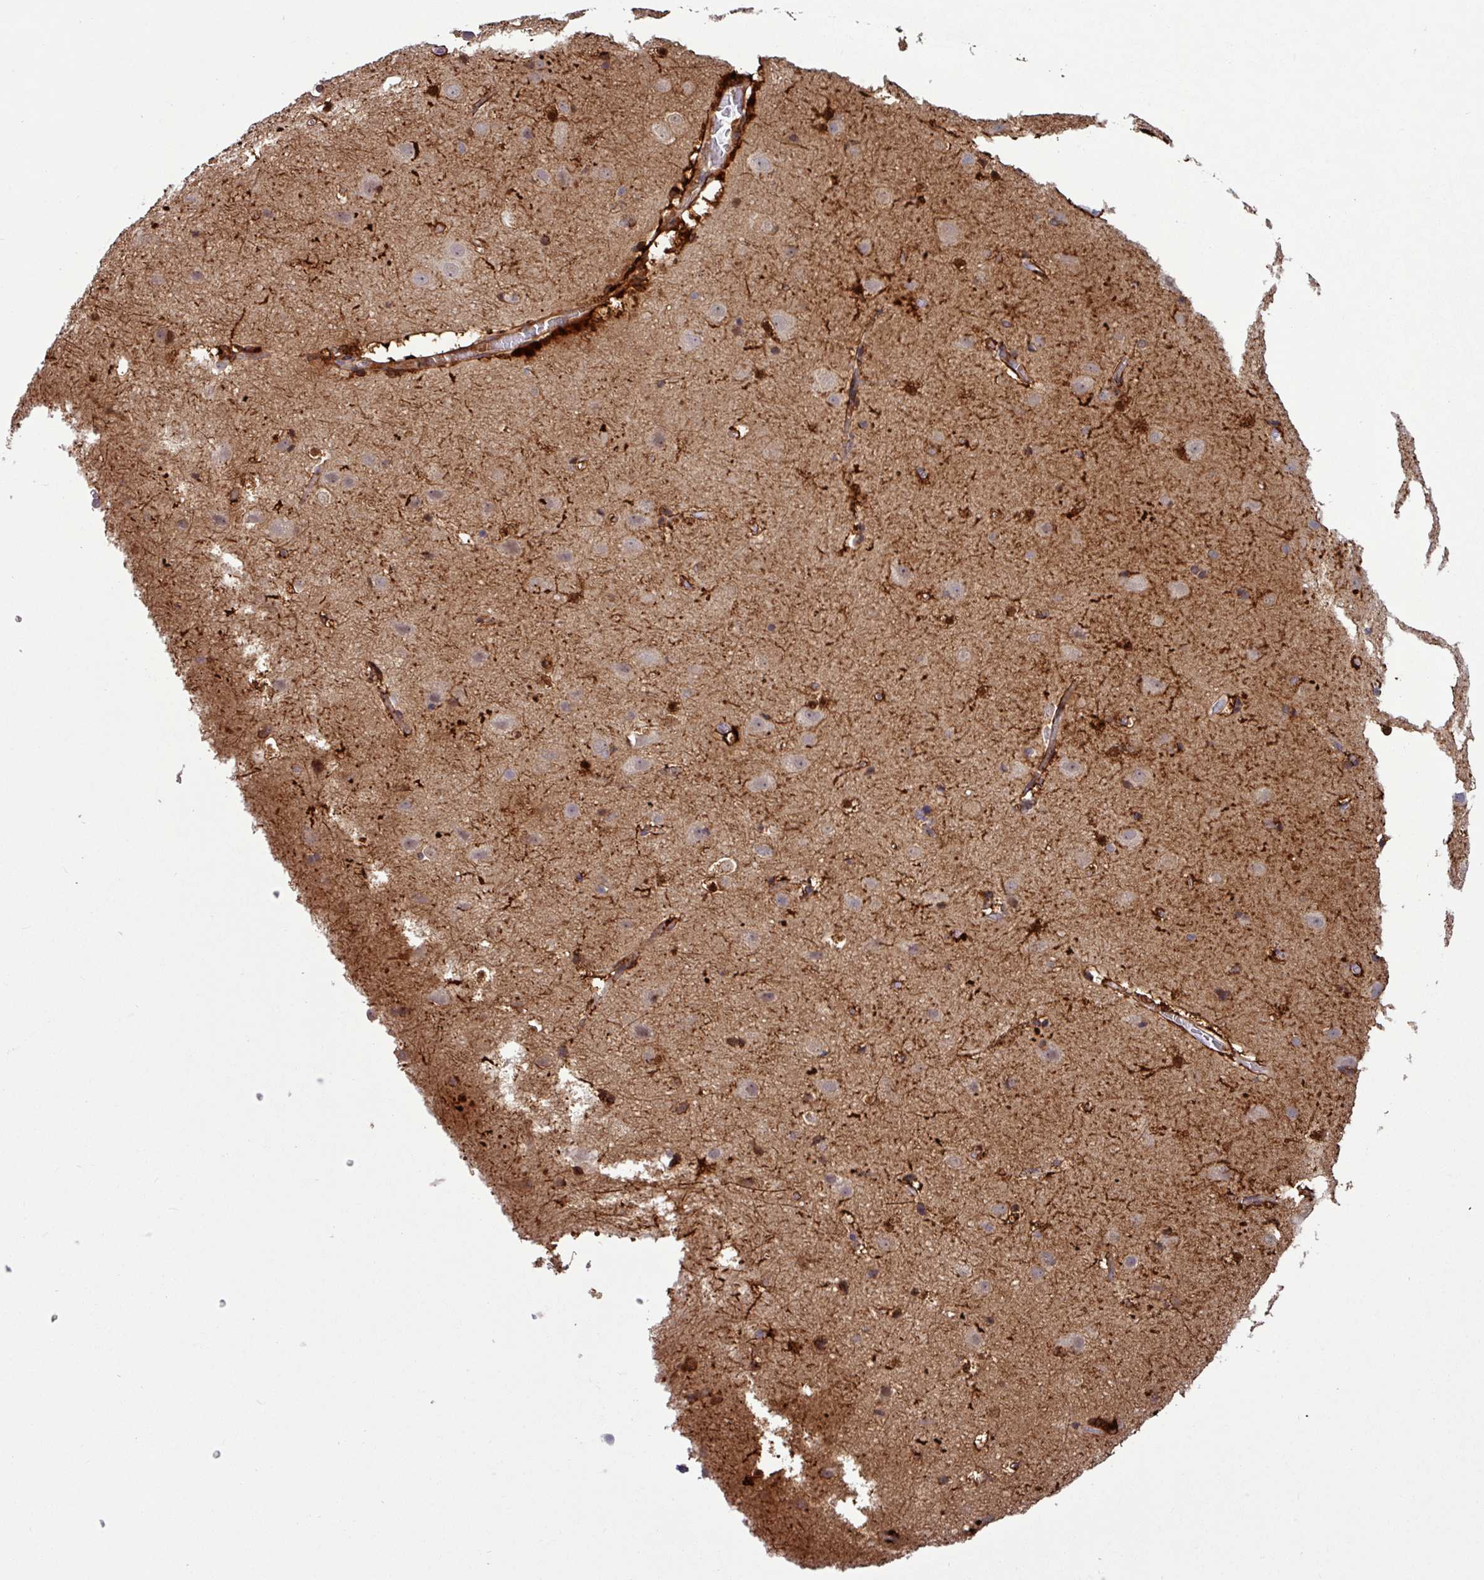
{"staining": {"intensity": "strong", "quantity": ">75%", "location": "cytoplasmic/membranous"}, "tissue": "cerebral cortex", "cell_type": "Endothelial cells", "image_type": "normal", "snomed": [{"axis": "morphology", "description": "Normal tissue, NOS"}, {"axis": "topography", "description": "Cerebral cortex"}], "caption": "A brown stain labels strong cytoplasmic/membranous staining of a protein in endothelial cells of normal cerebral cortex.", "gene": "PCED1A", "patient": {"sex": "male", "age": 54}}